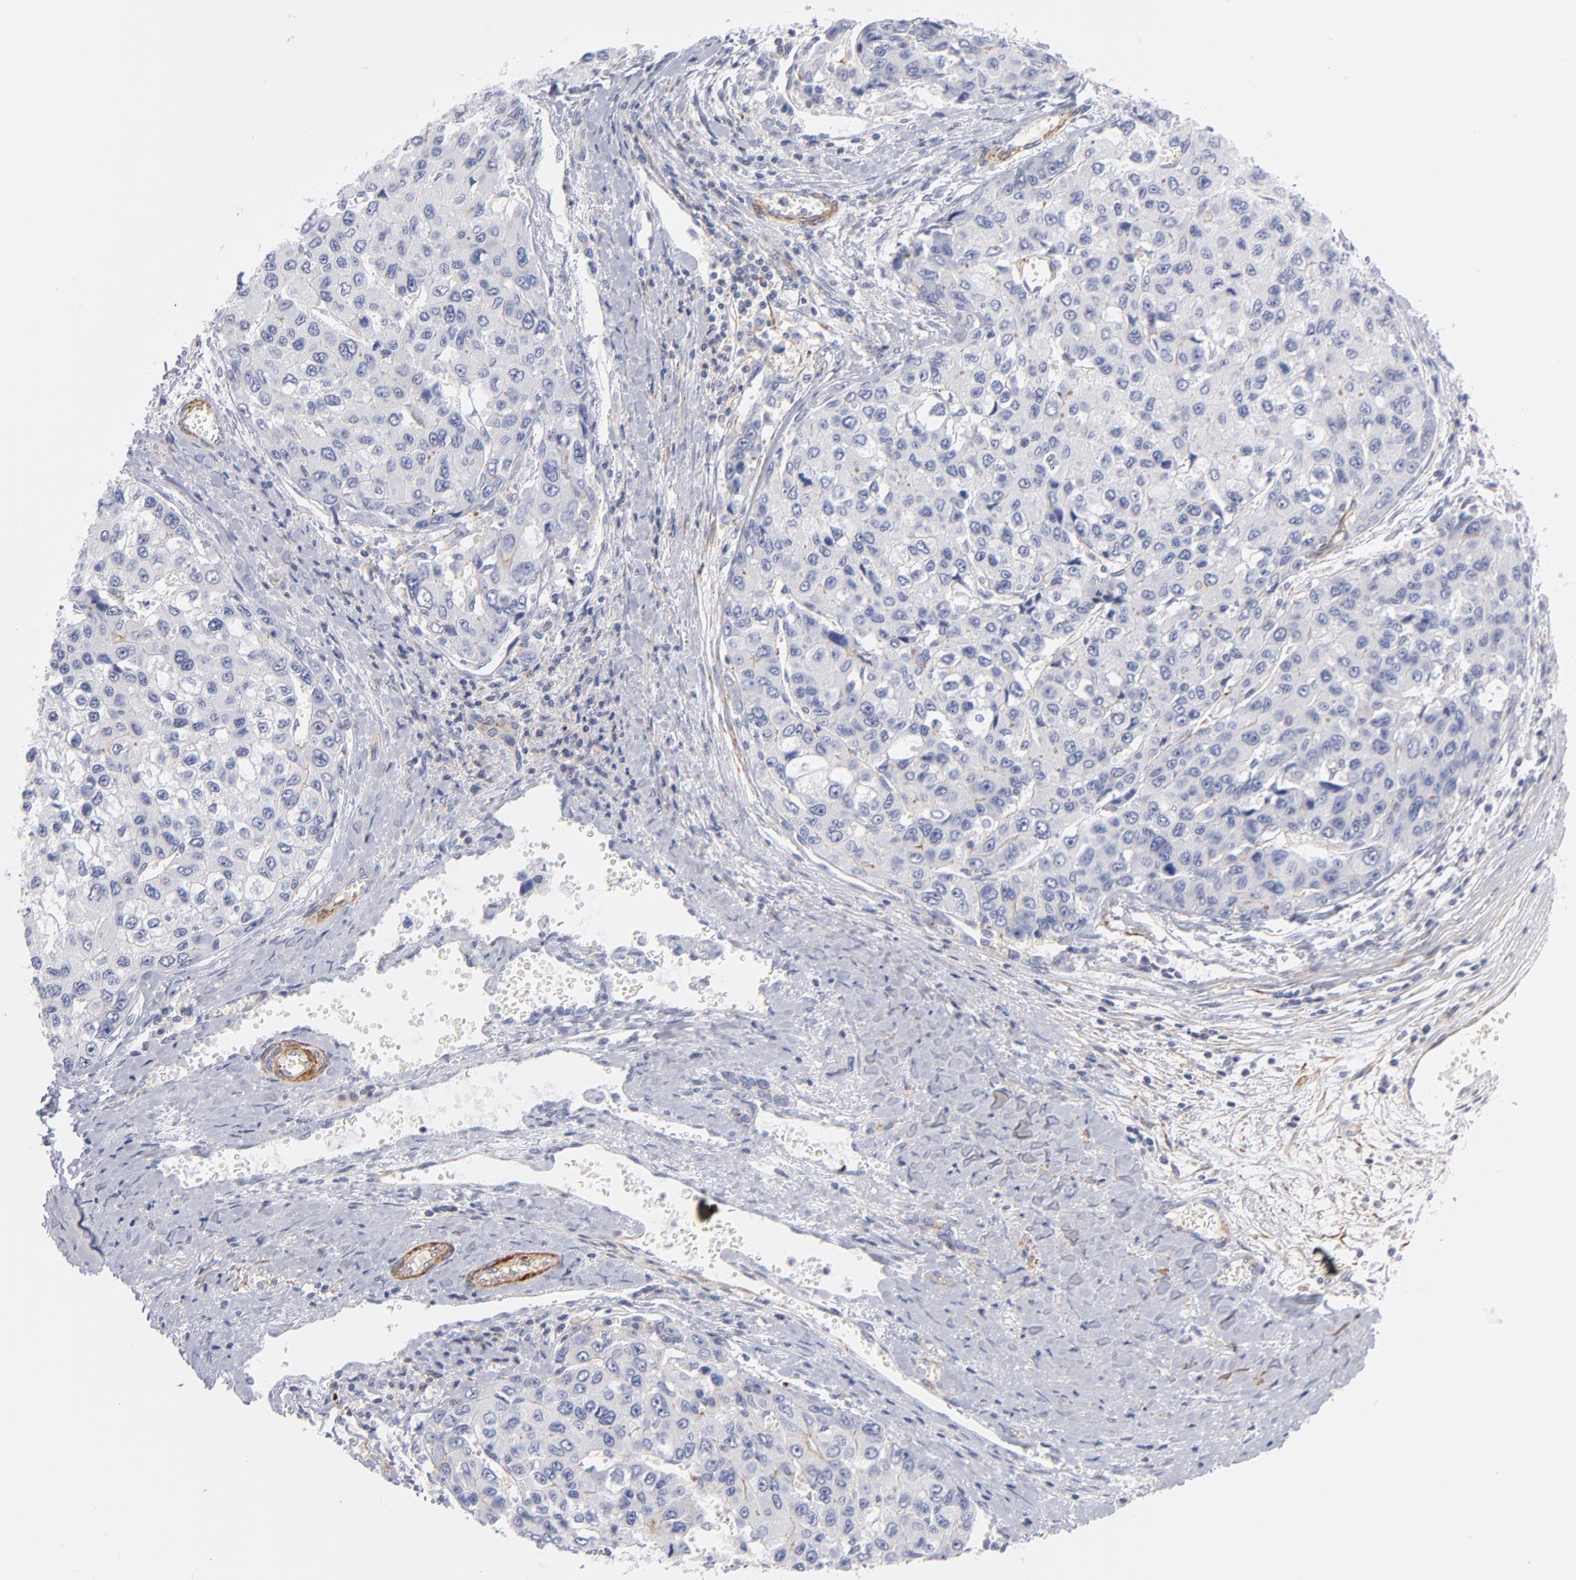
{"staining": {"intensity": "negative", "quantity": "none", "location": "none"}, "tissue": "liver cancer", "cell_type": "Tumor cells", "image_type": "cancer", "snomed": [{"axis": "morphology", "description": "Carcinoma, Hepatocellular, NOS"}, {"axis": "topography", "description": "Liver"}], "caption": "Immunohistochemistry (IHC) photomicrograph of neoplastic tissue: human liver hepatocellular carcinoma stained with DAB exhibits no significant protein staining in tumor cells.", "gene": "ACTA2", "patient": {"sex": "female", "age": 66}}